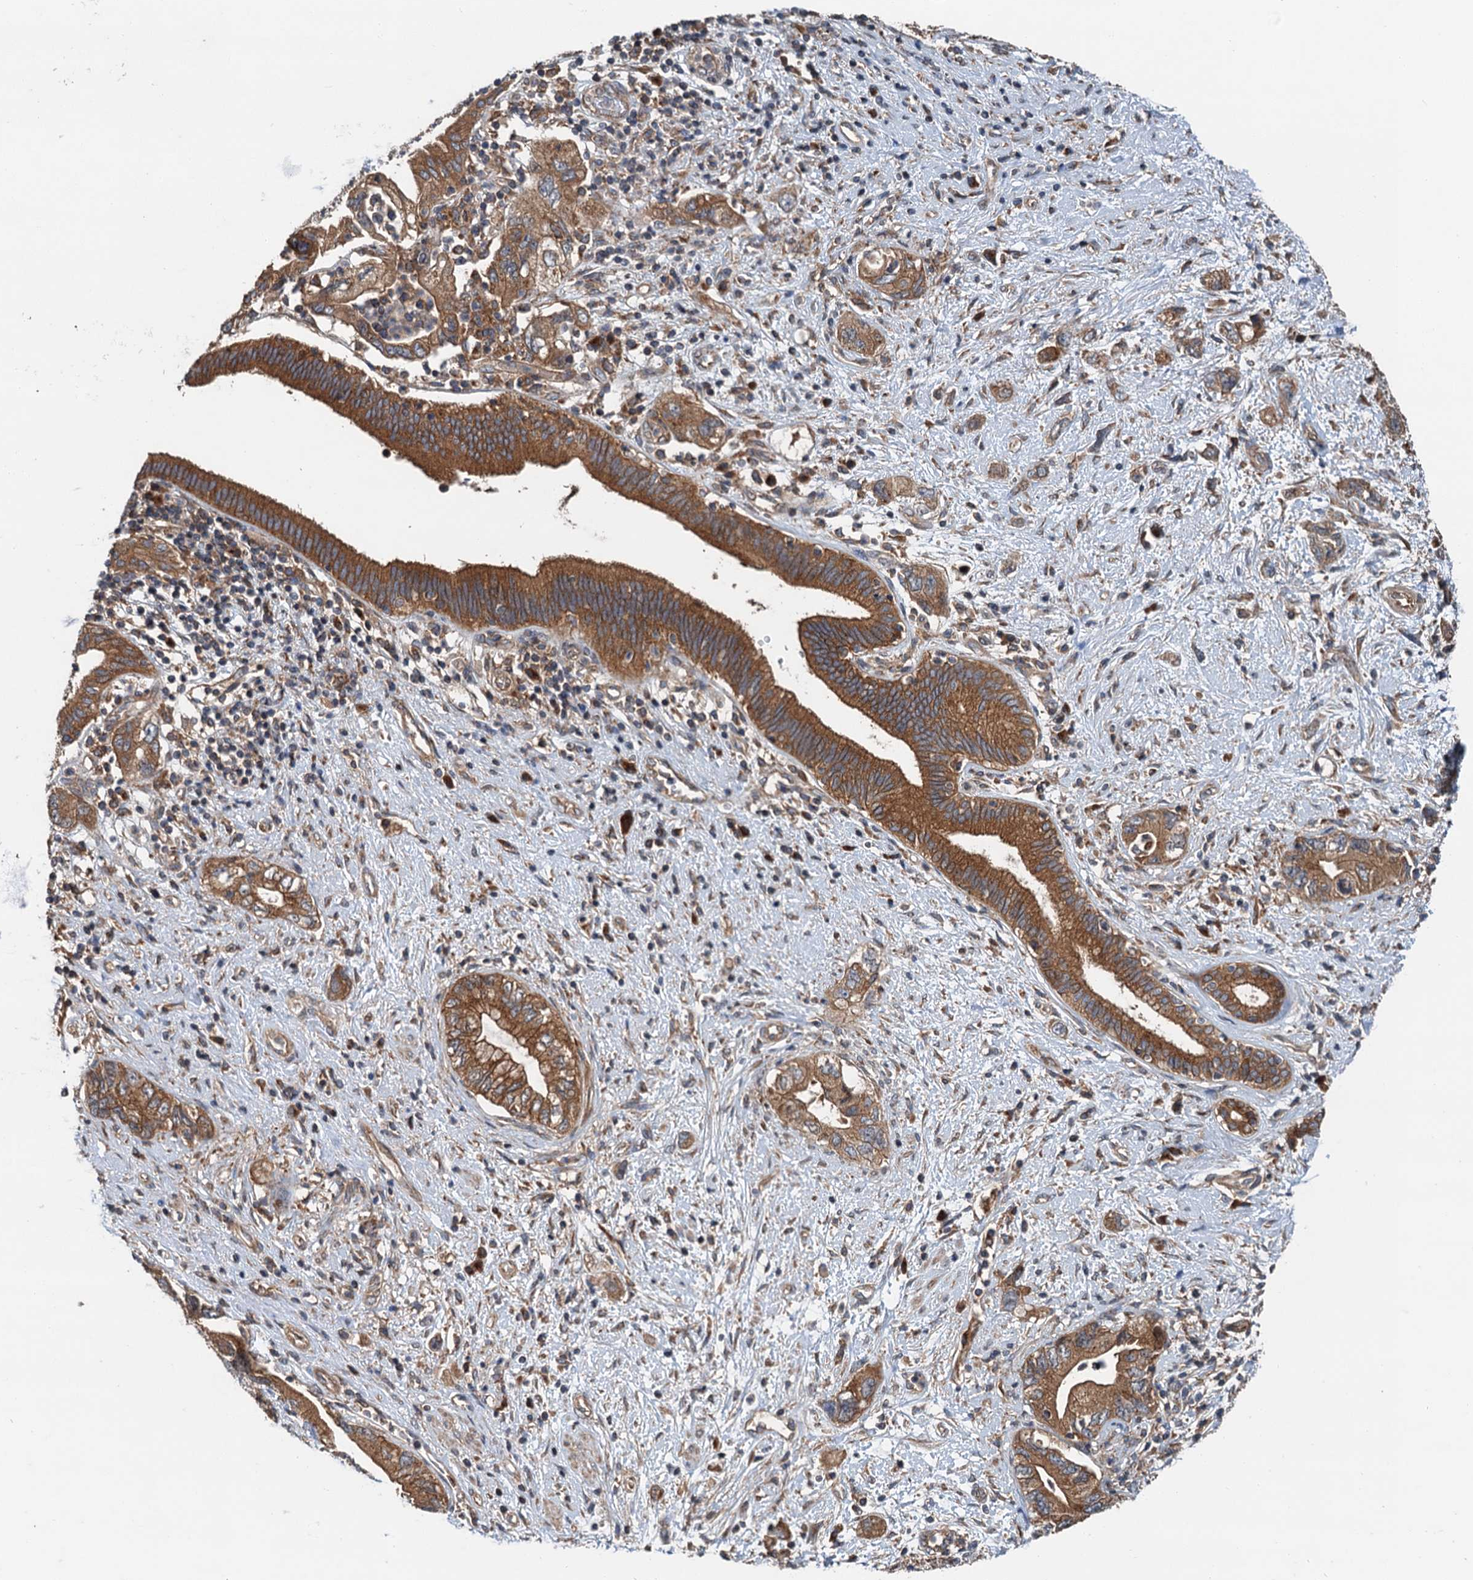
{"staining": {"intensity": "moderate", "quantity": ">75%", "location": "cytoplasmic/membranous"}, "tissue": "pancreatic cancer", "cell_type": "Tumor cells", "image_type": "cancer", "snomed": [{"axis": "morphology", "description": "Adenocarcinoma, NOS"}, {"axis": "topography", "description": "Pancreas"}], "caption": "Immunohistochemistry staining of pancreatic cancer, which displays medium levels of moderate cytoplasmic/membranous staining in about >75% of tumor cells indicating moderate cytoplasmic/membranous protein expression. The staining was performed using DAB (3,3'-diaminobenzidine) (brown) for protein detection and nuclei were counterstained in hematoxylin (blue).", "gene": "COG3", "patient": {"sex": "female", "age": 73}}